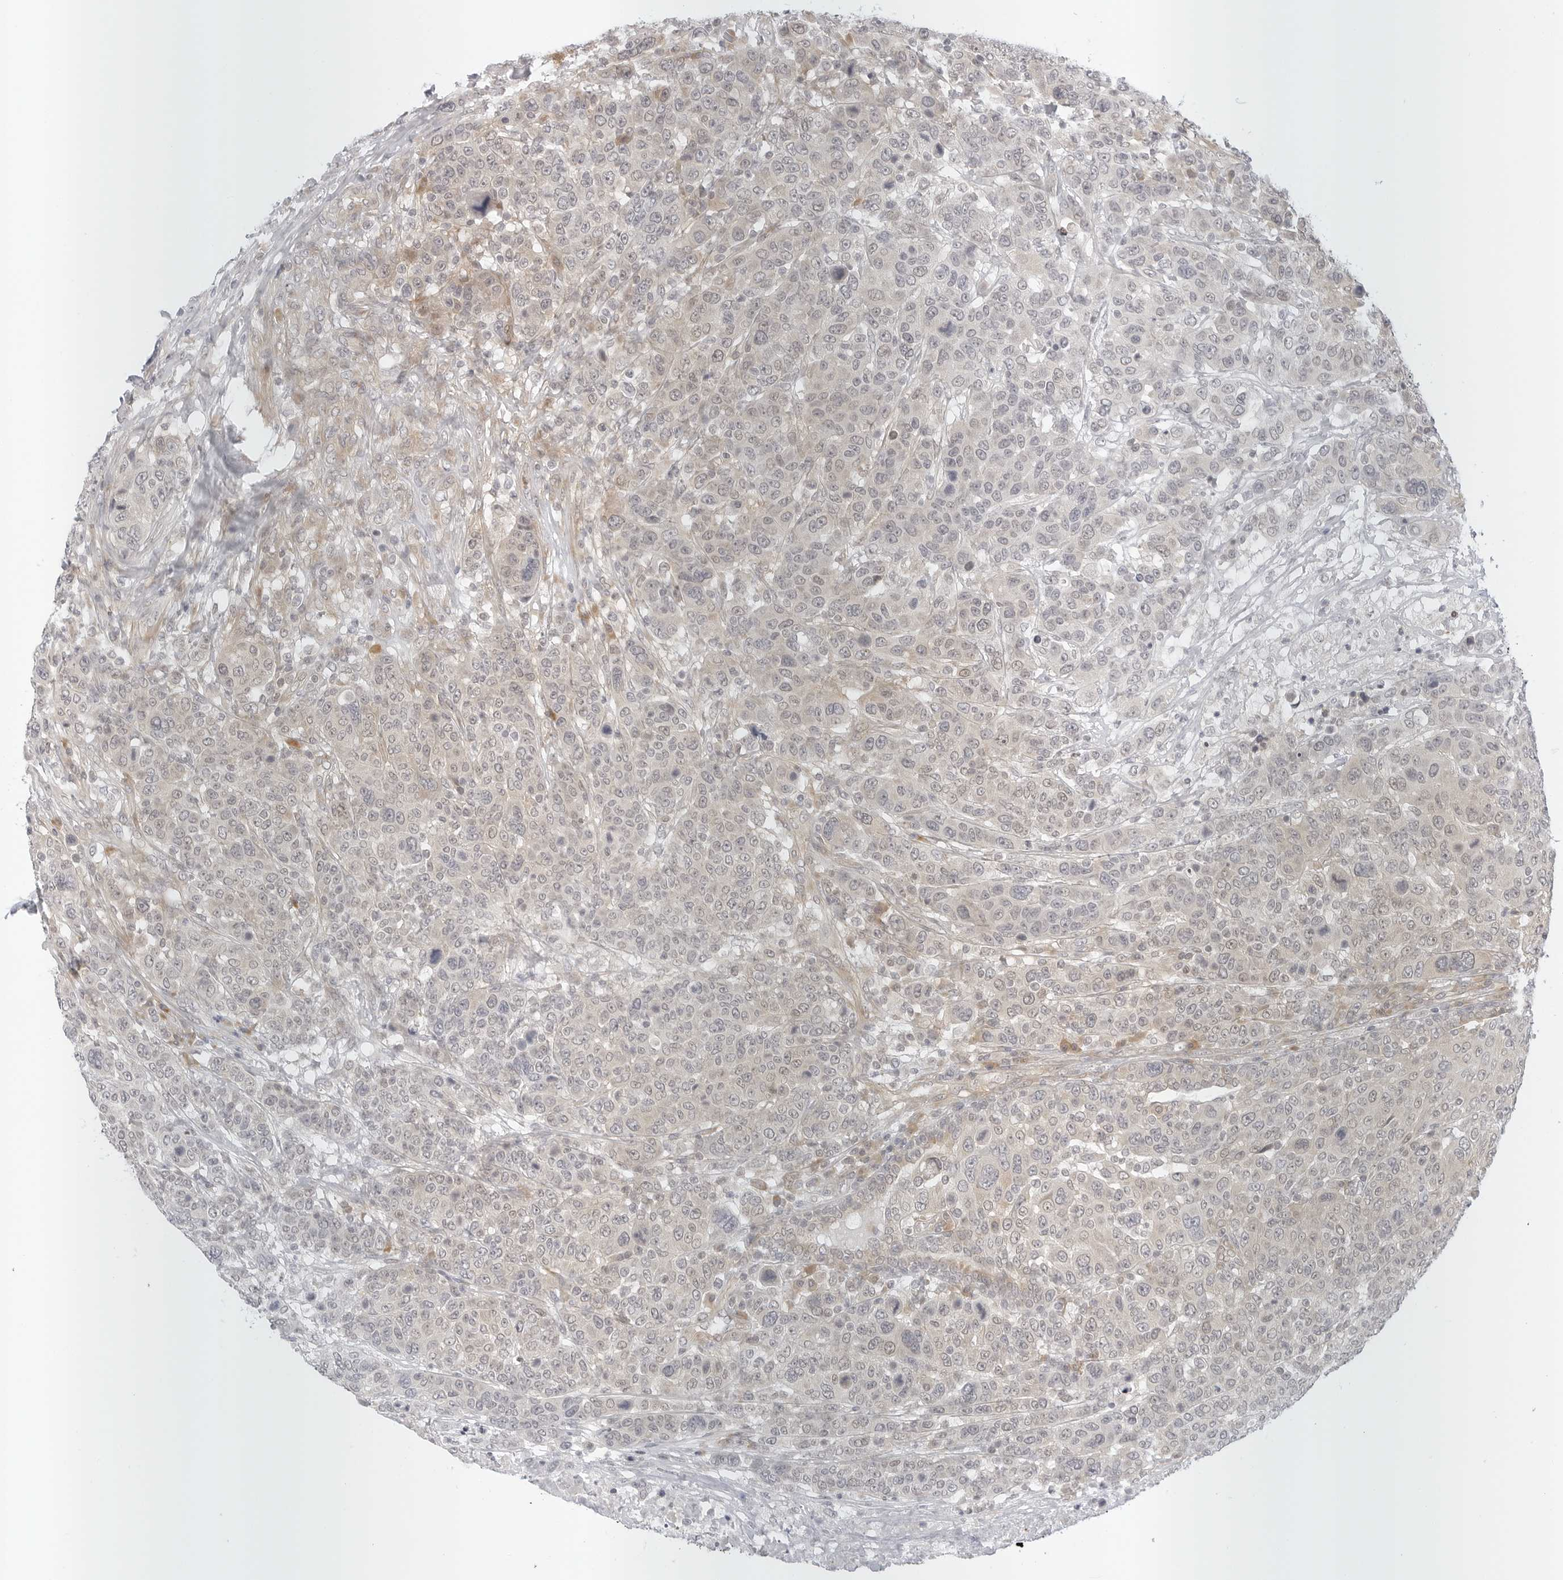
{"staining": {"intensity": "weak", "quantity": "25%-75%", "location": "cytoplasmic/membranous"}, "tissue": "breast cancer", "cell_type": "Tumor cells", "image_type": "cancer", "snomed": [{"axis": "morphology", "description": "Duct carcinoma"}, {"axis": "topography", "description": "Breast"}], "caption": "Immunohistochemistry (IHC) (DAB (3,3'-diaminobenzidine)) staining of human infiltrating ductal carcinoma (breast) exhibits weak cytoplasmic/membranous protein positivity in about 25%-75% of tumor cells.", "gene": "TCP1", "patient": {"sex": "female", "age": 37}}